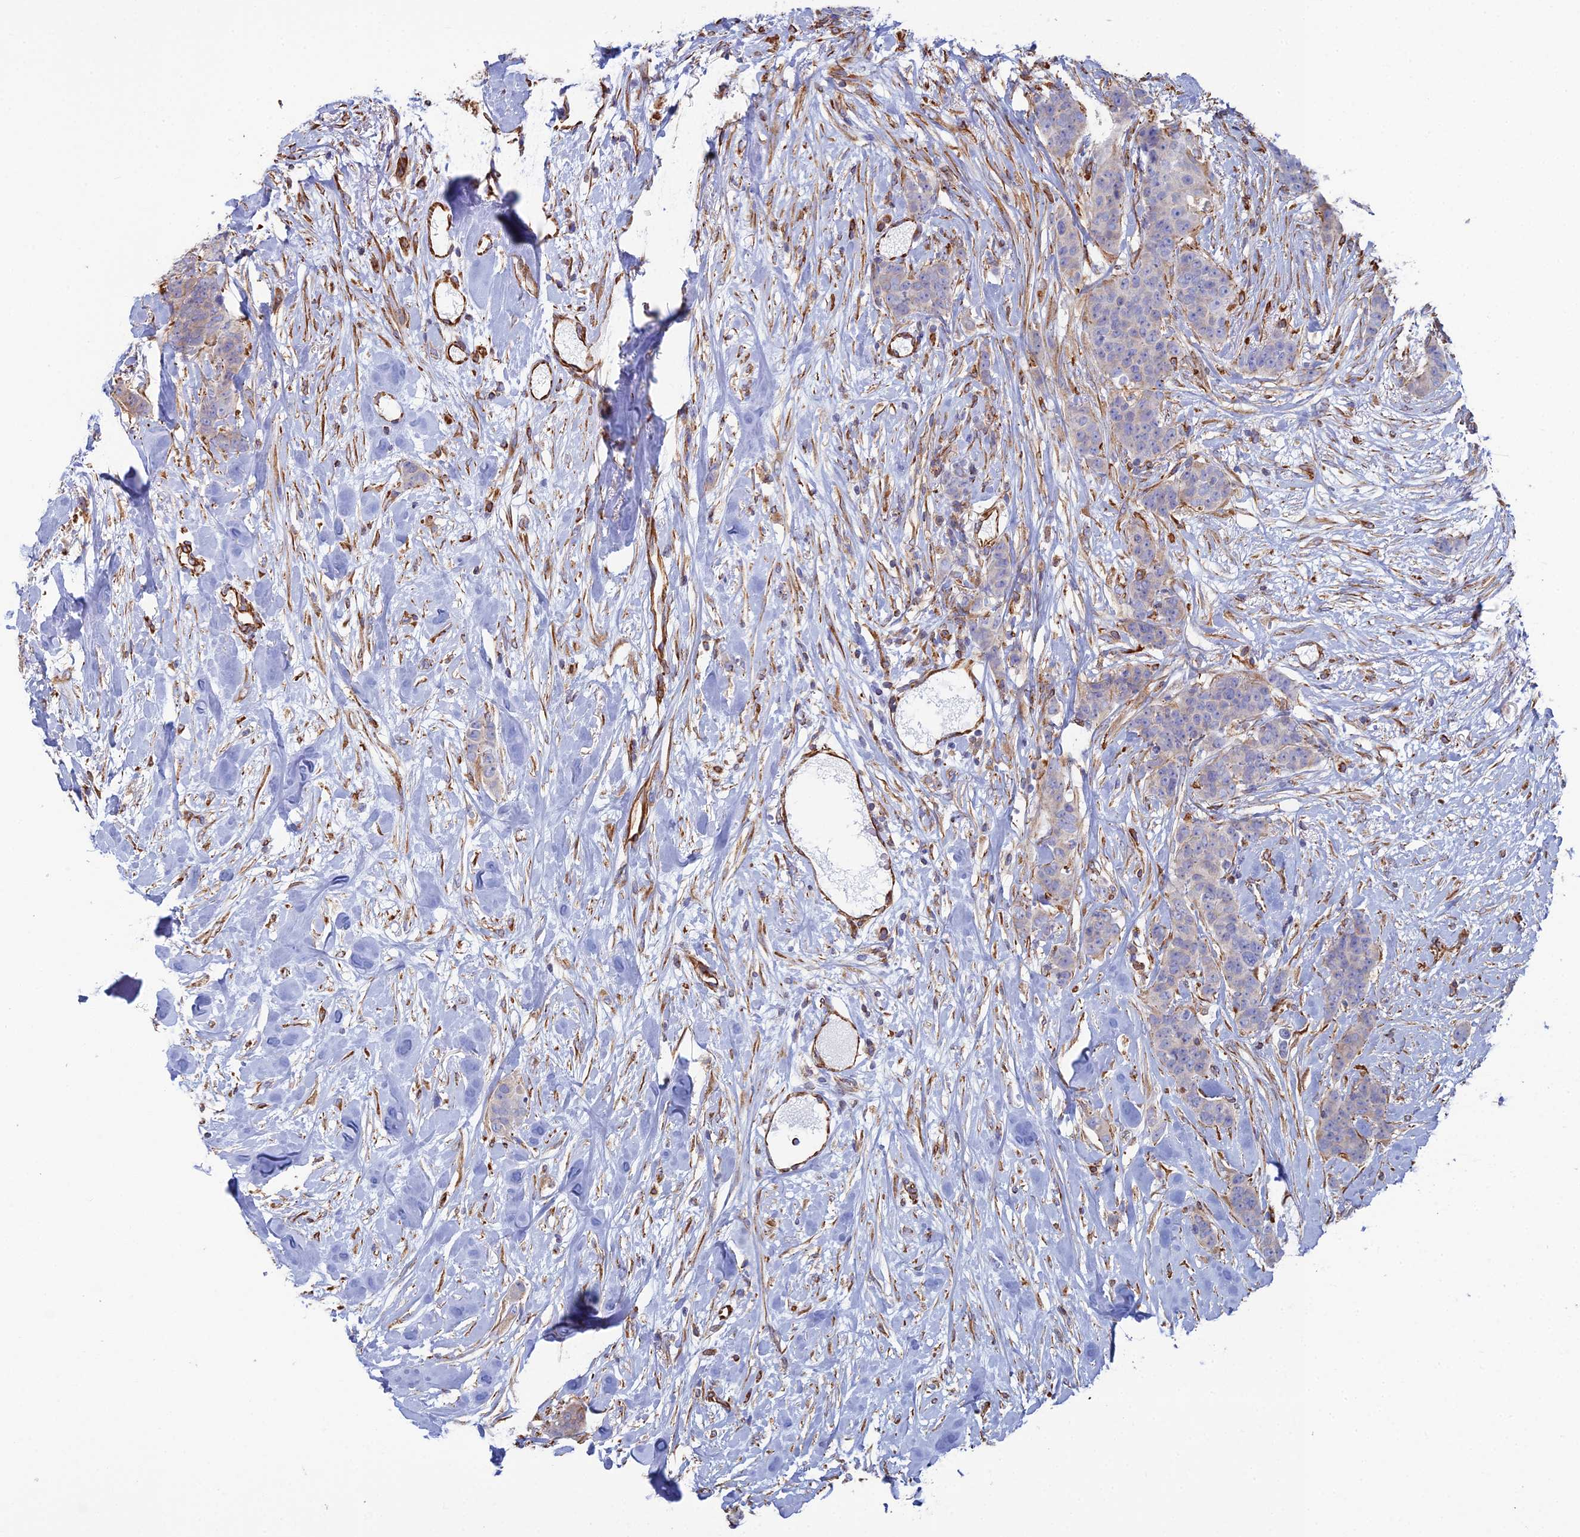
{"staining": {"intensity": "negative", "quantity": "none", "location": "none"}, "tissue": "breast cancer", "cell_type": "Tumor cells", "image_type": "cancer", "snomed": [{"axis": "morphology", "description": "Duct carcinoma"}, {"axis": "topography", "description": "Breast"}], "caption": "Tumor cells show no significant expression in invasive ductal carcinoma (breast).", "gene": "CLVS2", "patient": {"sex": "female", "age": 40}}